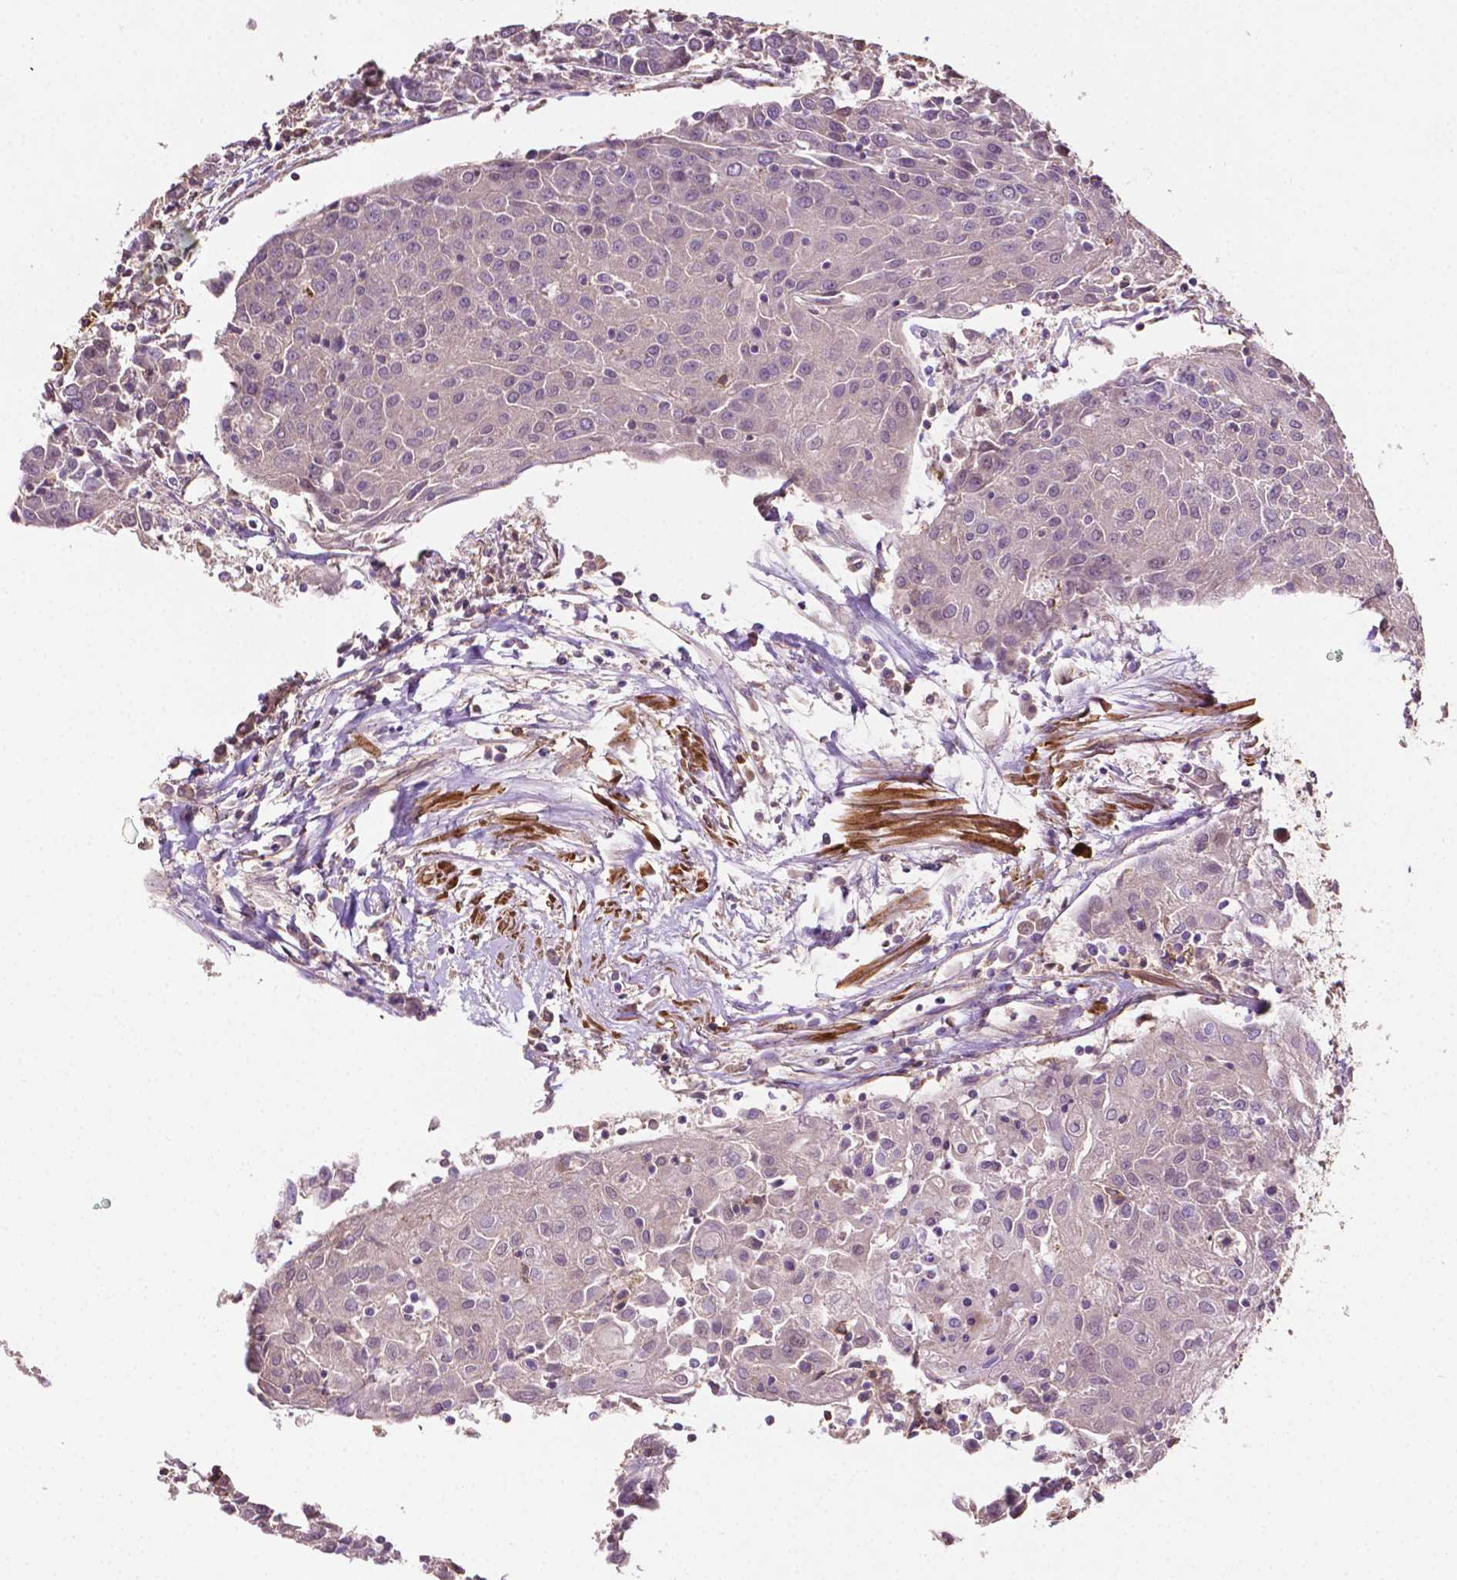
{"staining": {"intensity": "negative", "quantity": "none", "location": "none"}, "tissue": "urothelial cancer", "cell_type": "Tumor cells", "image_type": "cancer", "snomed": [{"axis": "morphology", "description": "Urothelial carcinoma, High grade"}, {"axis": "topography", "description": "Urinary bladder"}], "caption": "A high-resolution histopathology image shows IHC staining of urothelial cancer, which exhibits no significant positivity in tumor cells. The staining is performed using DAB (3,3'-diaminobenzidine) brown chromogen with nuclei counter-stained in using hematoxylin.", "gene": "LRR1", "patient": {"sex": "female", "age": 85}}